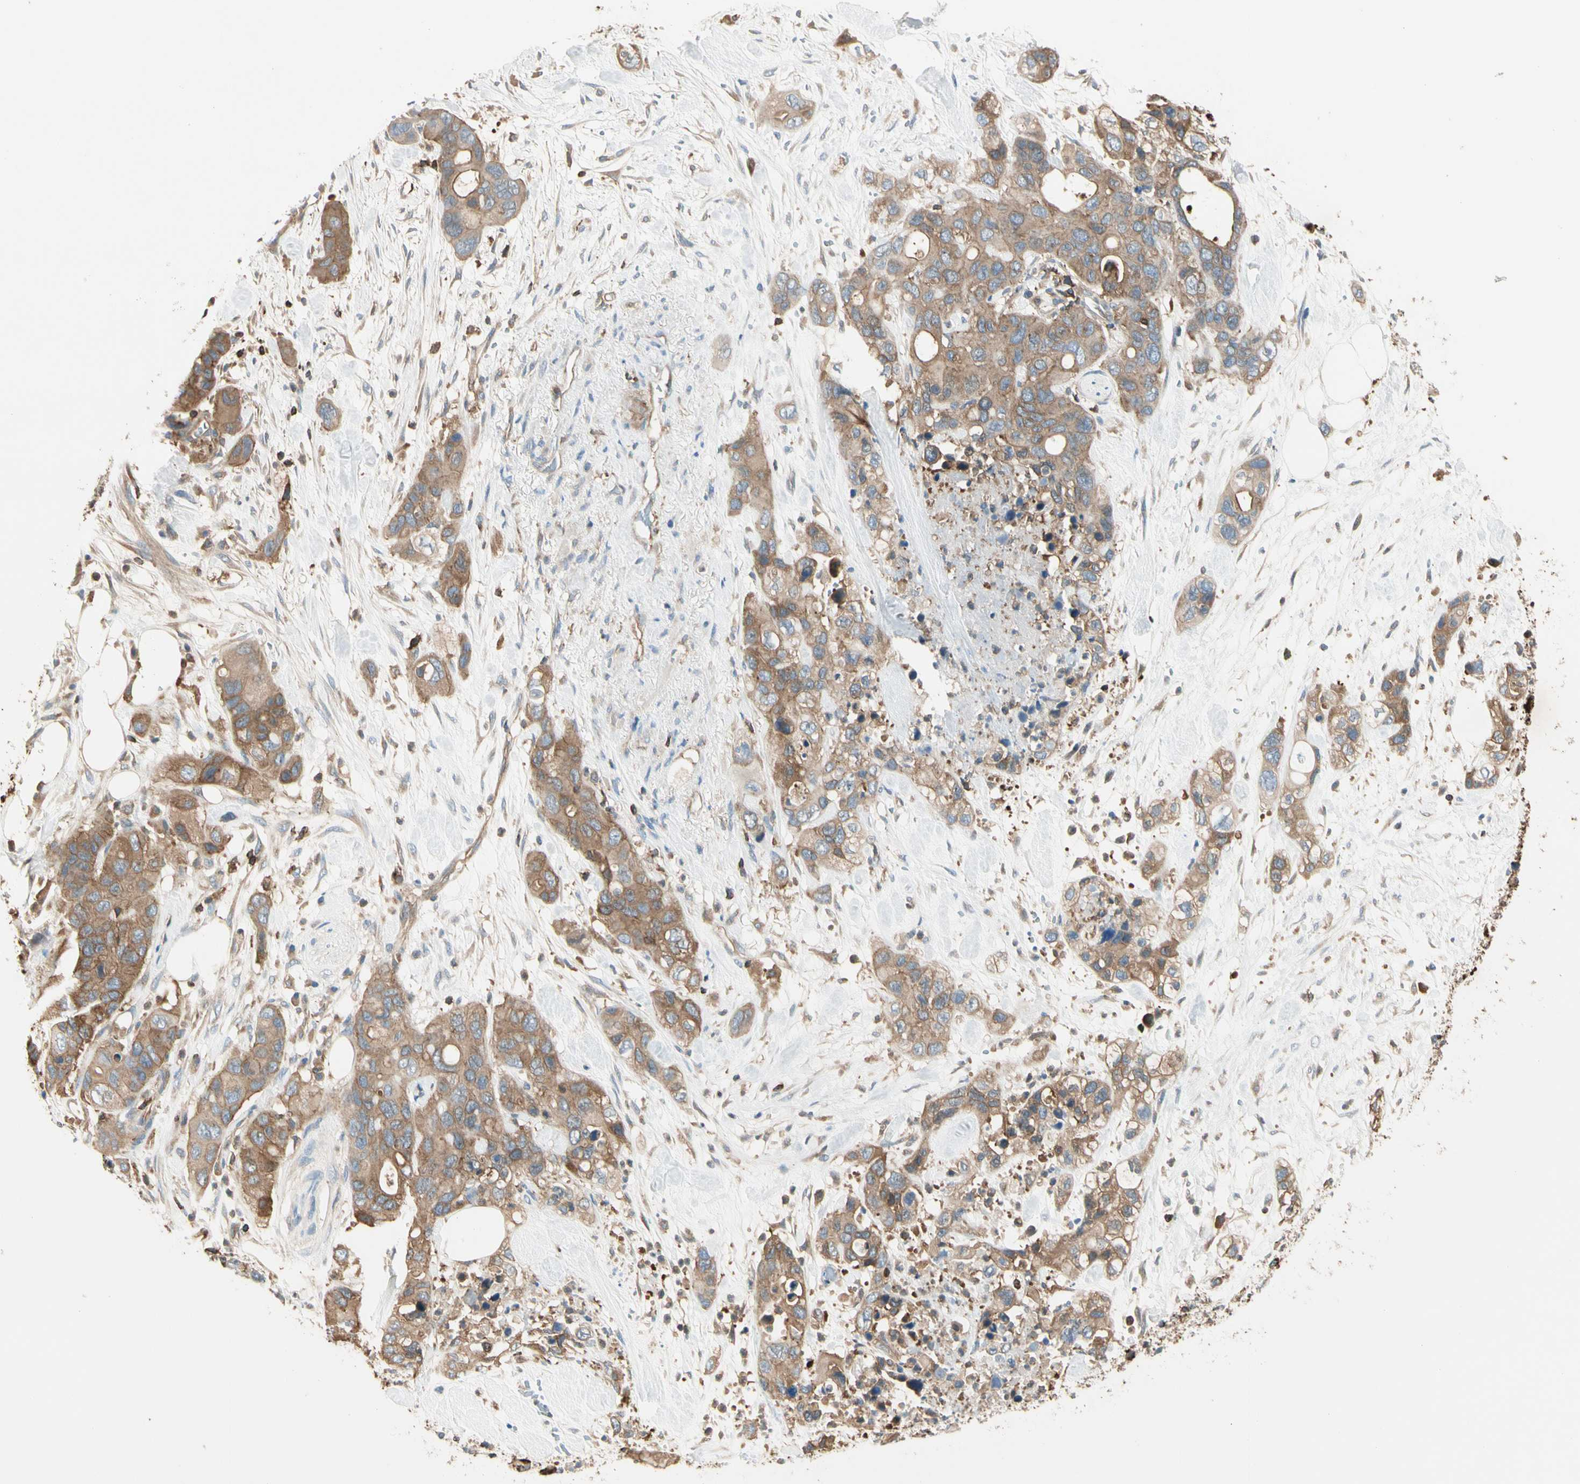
{"staining": {"intensity": "moderate", "quantity": ">75%", "location": "cytoplasmic/membranous"}, "tissue": "pancreatic cancer", "cell_type": "Tumor cells", "image_type": "cancer", "snomed": [{"axis": "morphology", "description": "Adenocarcinoma, NOS"}, {"axis": "topography", "description": "Pancreas"}], "caption": "An immunohistochemistry (IHC) micrograph of tumor tissue is shown. Protein staining in brown highlights moderate cytoplasmic/membranous positivity in pancreatic adenocarcinoma within tumor cells. The protein of interest is shown in brown color, while the nuclei are stained blue.", "gene": "CAPZA2", "patient": {"sex": "female", "age": 71}}